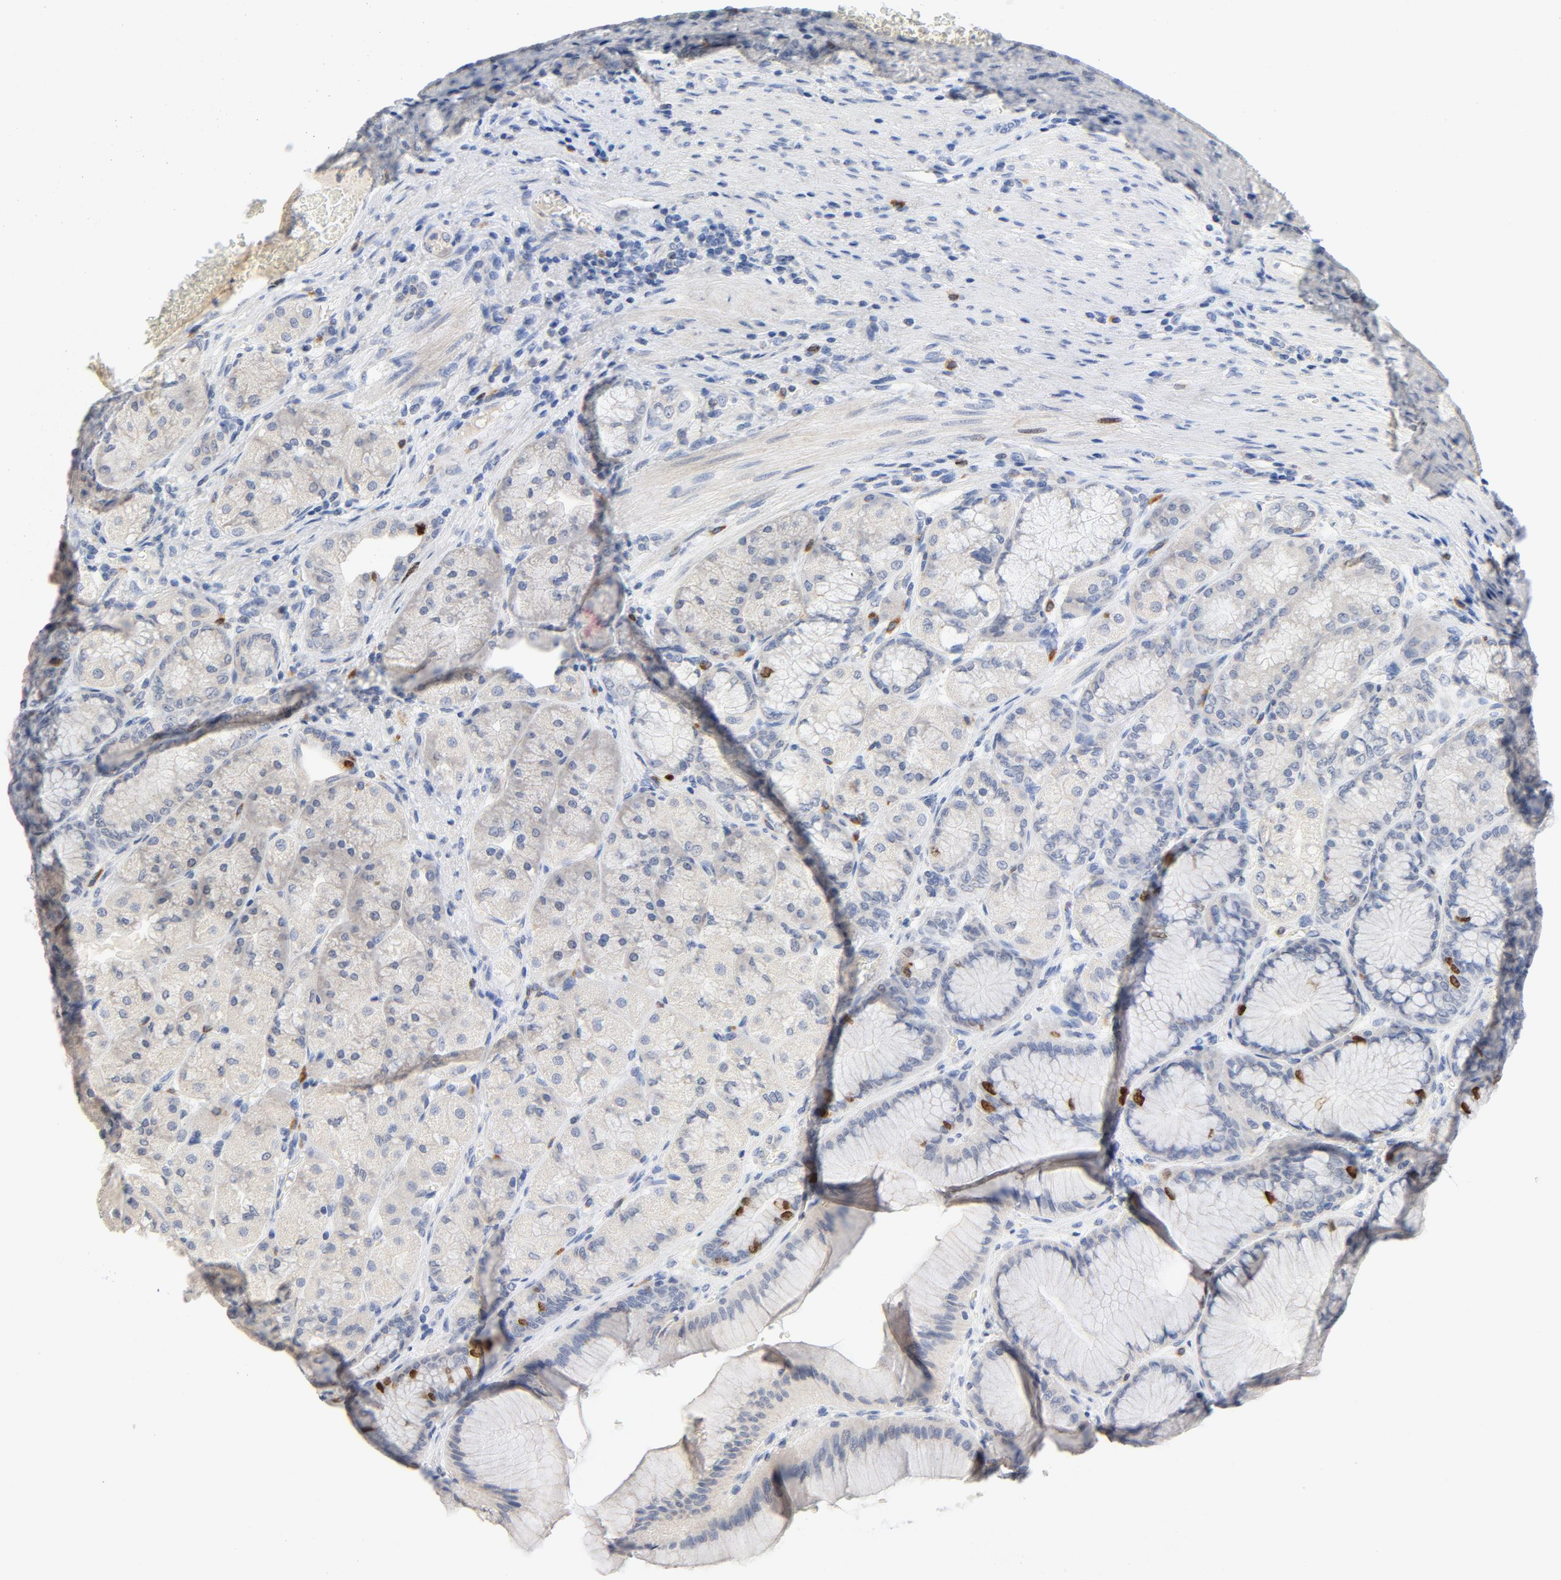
{"staining": {"intensity": "moderate", "quantity": "<25%", "location": "nuclear"}, "tissue": "stomach", "cell_type": "Glandular cells", "image_type": "normal", "snomed": [{"axis": "morphology", "description": "Normal tissue, NOS"}, {"axis": "morphology", "description": "Adenocarcinoma, NOS"}, {"axis": "topography", "description": "Stomach"}, {"axis": "topography", "description": "Stomach, lower"}], "caption": "Immunohistochemical staining of unremarkable stomach reveals low levels of moderate nuclear positivity in about <25% of glandular cells.", "gene": "BIRC5", "patient": {"sex": "female", "age": 65}}